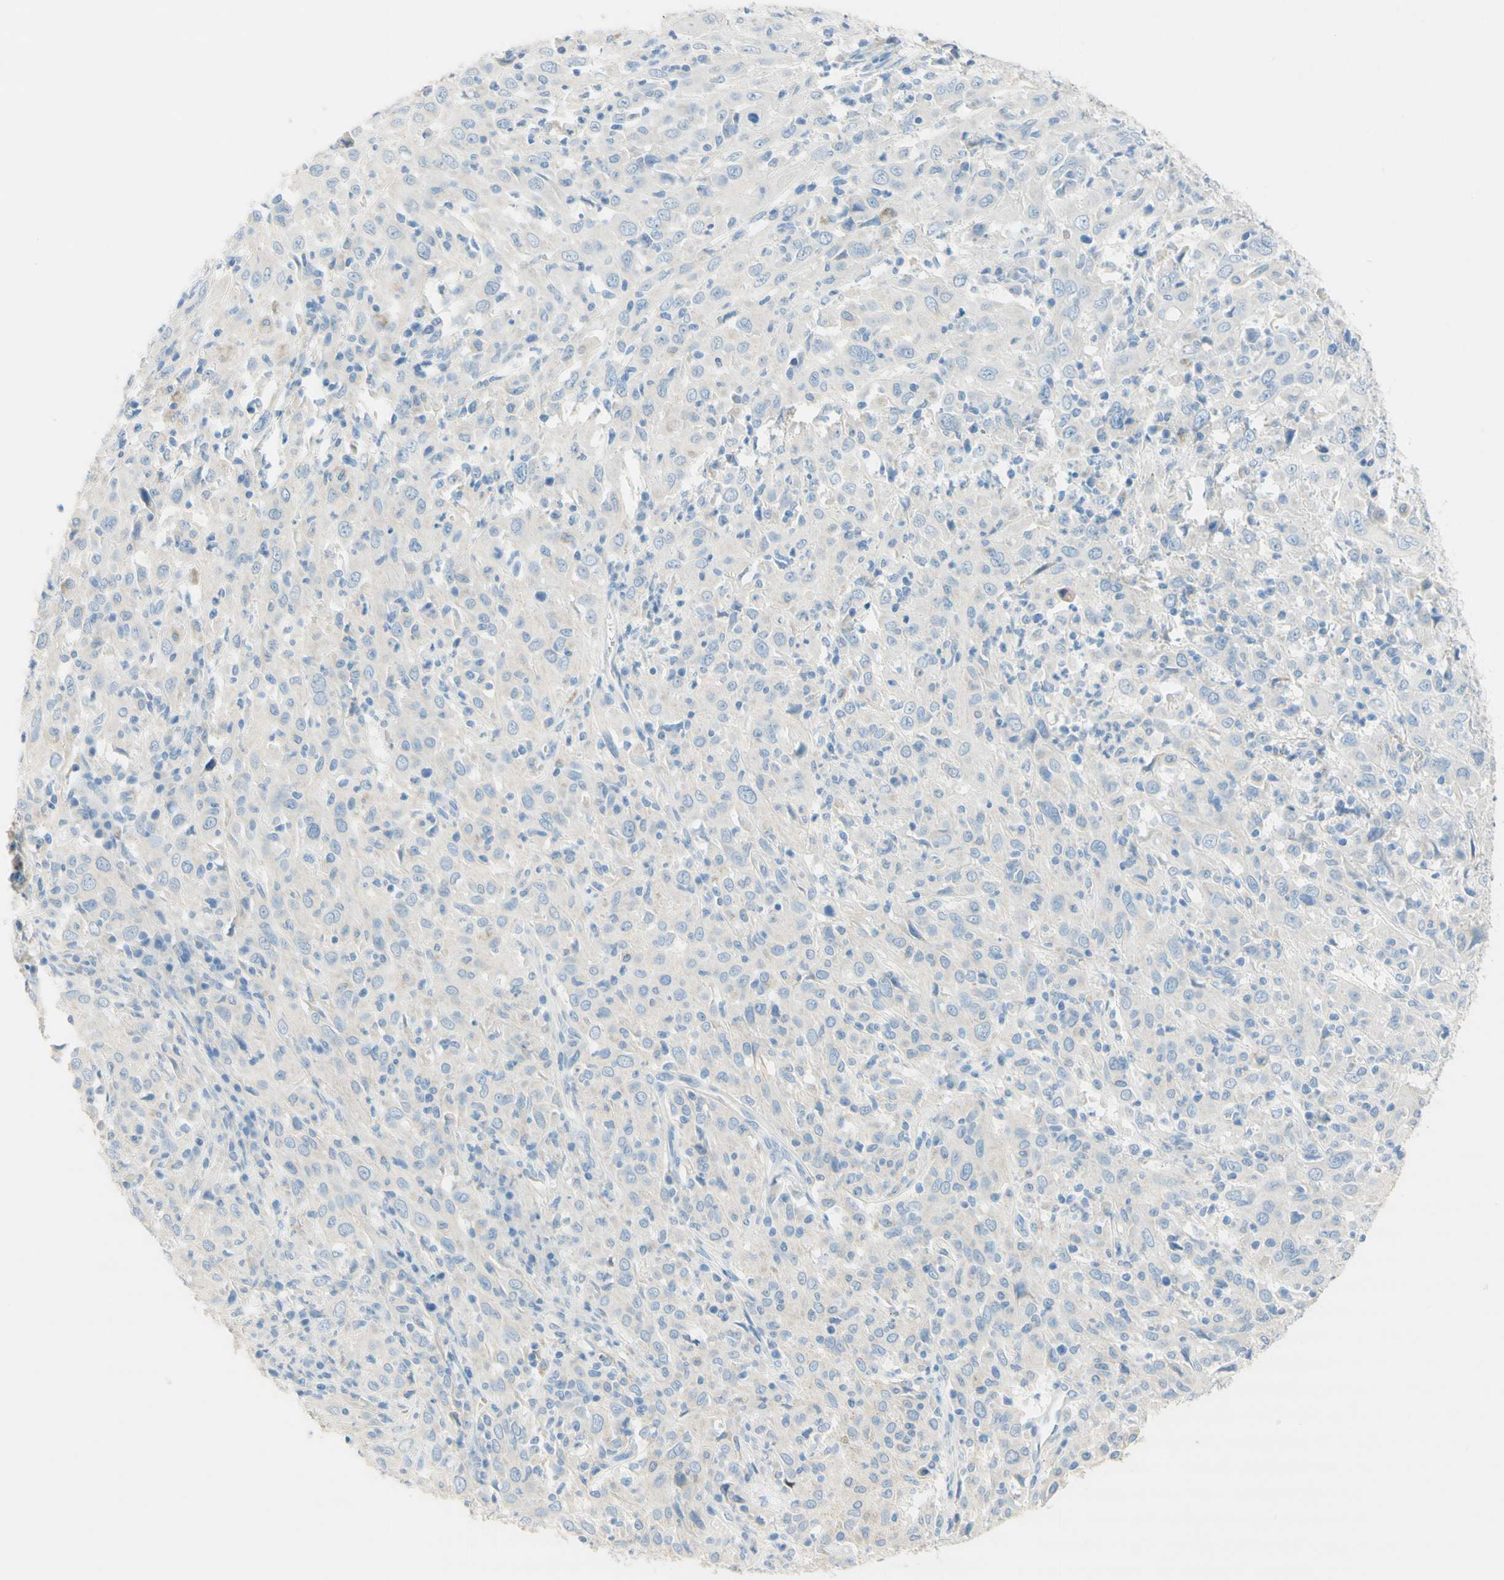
{"staining": {"intensity": "negative", "quantity": "none", "location": "none"}, "tissue": "cervical cancer", "cell_type": "Tumor cells", "image_type": "cancer", "snomed": [{"axis": "morphology", "description": "Squamous cell carcinoma, NOS"}, {"axis": "topography", "description": "Cervix"}], "caption": "High power microscopy histopathology image of an IHC micrograph of cervical squamous cell carcinoma, revealing no significant expression in tumor cells. (DAB immunohistochemistry, high magnification).", "gene": "POLR2J3", "patient": {"sex": "female", "age": 46}}